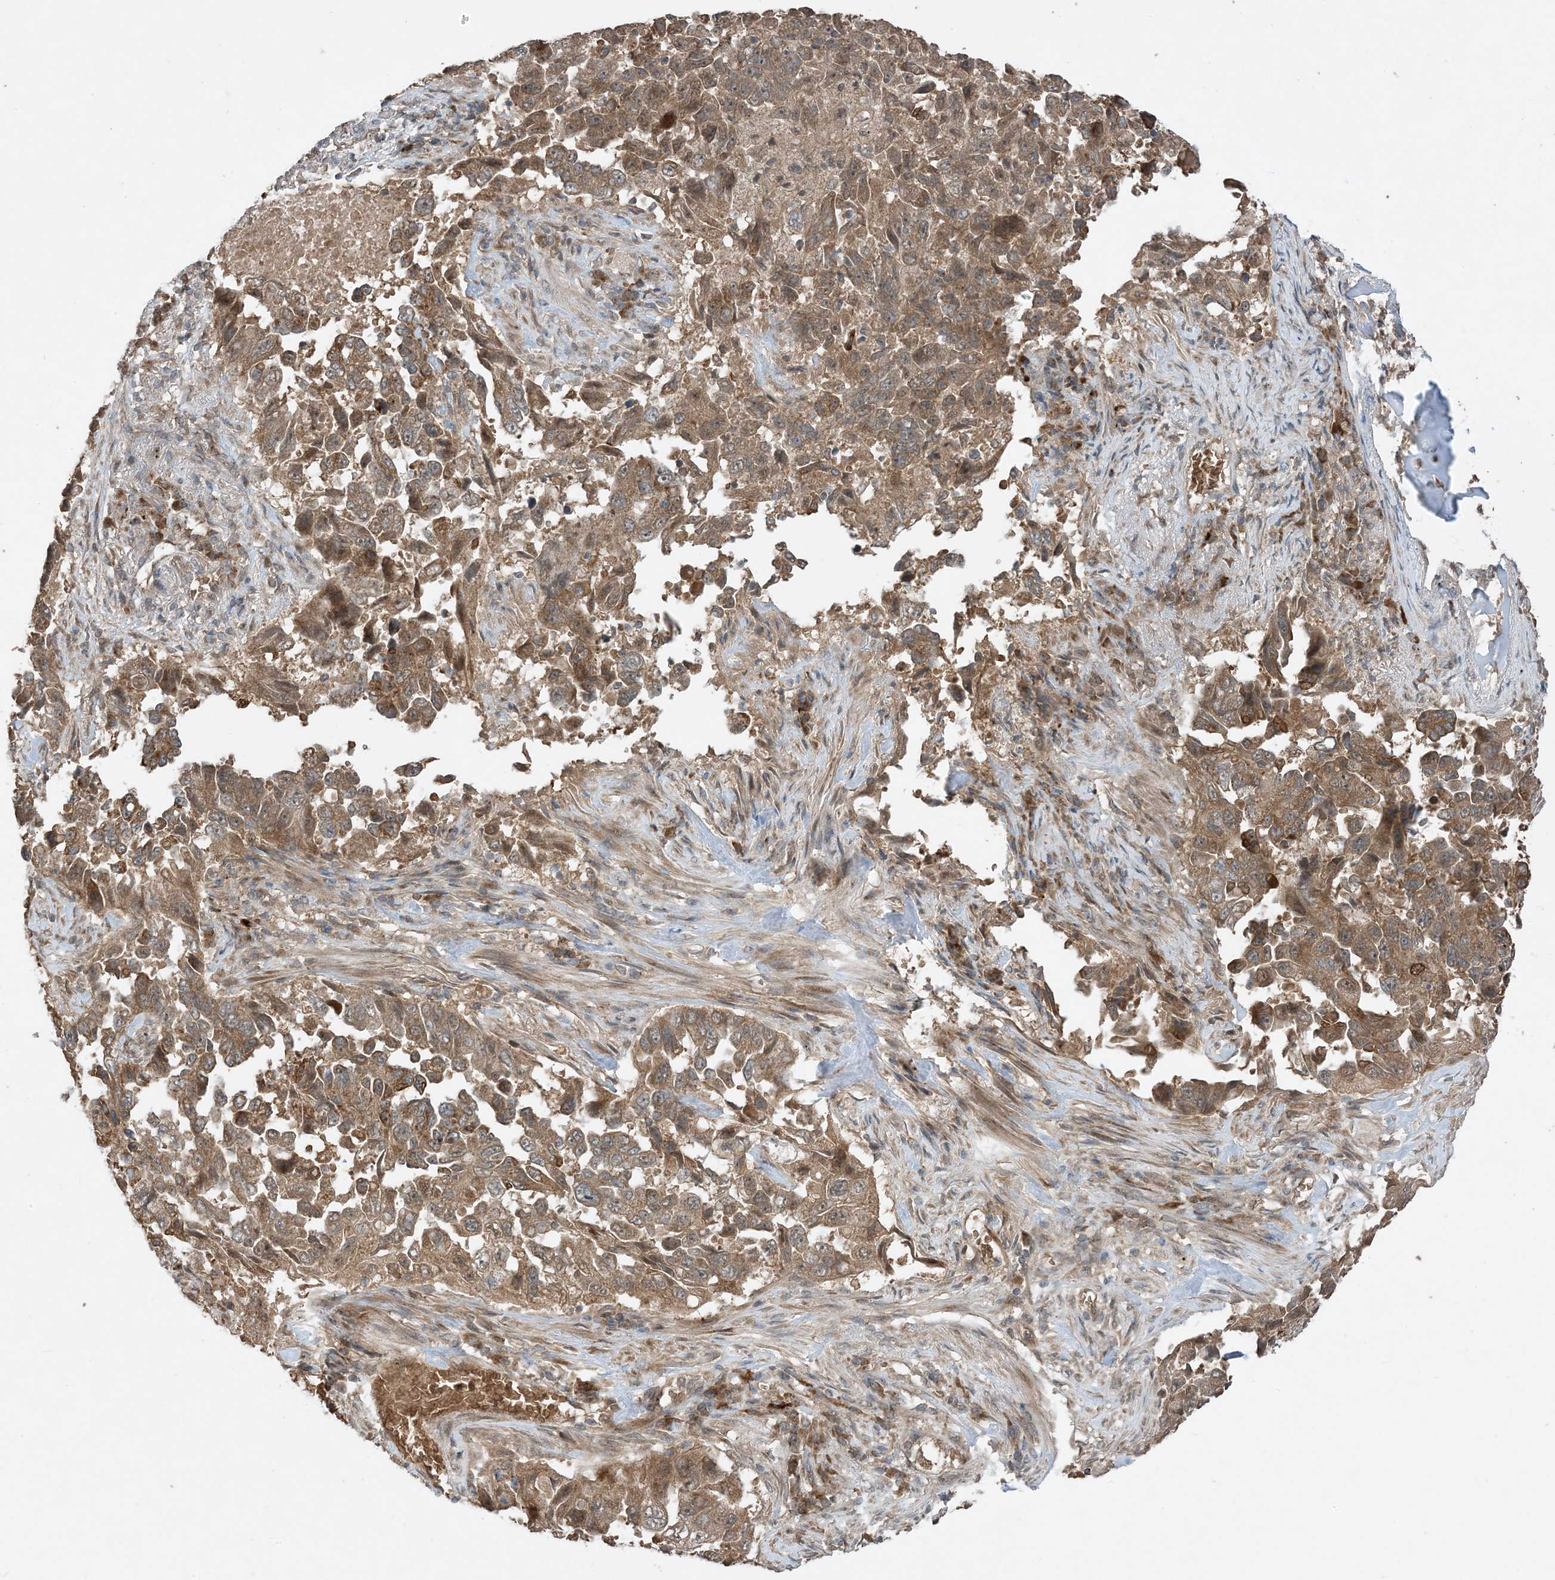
{"staining": {"intensity": "moderate", "quantity": ">75%", "location": "cytoplasmic/membranous"}, "tissue": "lung cancer", "cell_type": "Tumor cells", "image_type": "cancer", "snomed": [{"axis": "morphology", "description": "Adenocarcinoma, NOS"}, {"axis": "topography", "description": "Lung"}], "caption": "Moderate cytoplasmic/membranous positivity is appreciated in approximately >75% of tumor cells in lung adenocarcinoma.", "gene": "PUSL1", "patient": {"sex": "female", "age": 51}}